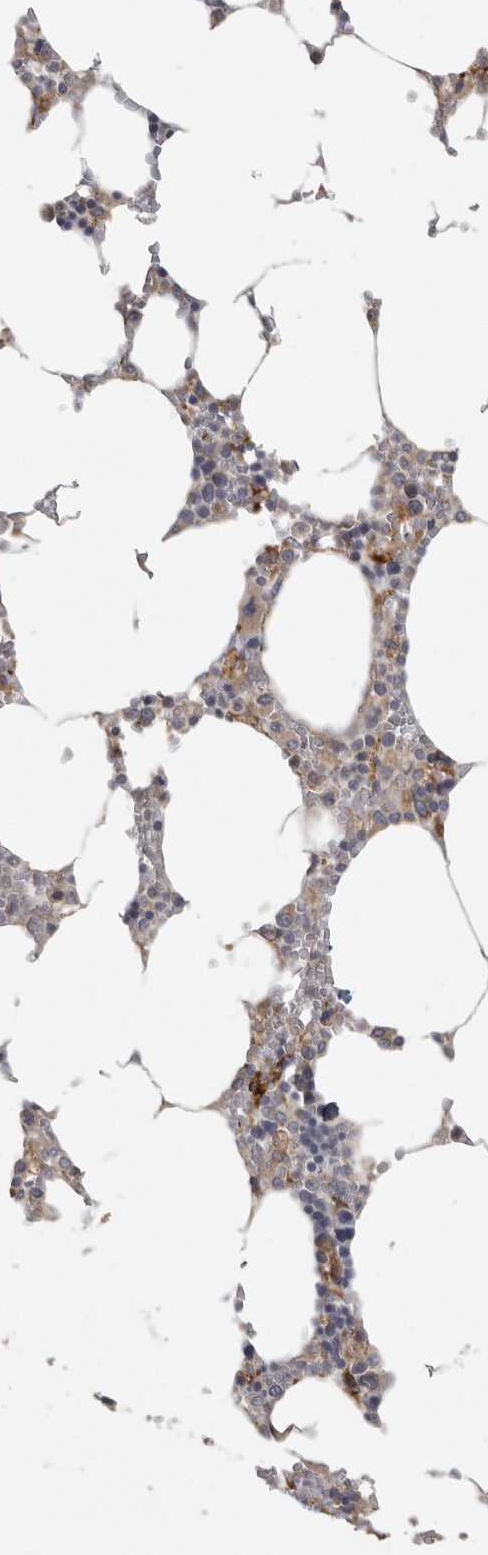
{"staining": {"intensity": "strong", "quantity": "<25%", "location": "cytoplasmic/membranous"}, "tissue": "bone marrow", "cell_type": "Hematopoietic cells", "image_type": "normal", "snomed": [{"axis": "morphology", "description": "Normal tissue, NOS"}, {"axis": "topography", "description": "Bone marrow"}], "caption": "Immunohistochemical staining of benign bone marrow exhibits <25% levels of strong cytoplasmic/membranous protein positivity in about <25% of hematopoietic cells.", "gene": "BCAP29", "patient": {"sex": "male", "age": 70}}